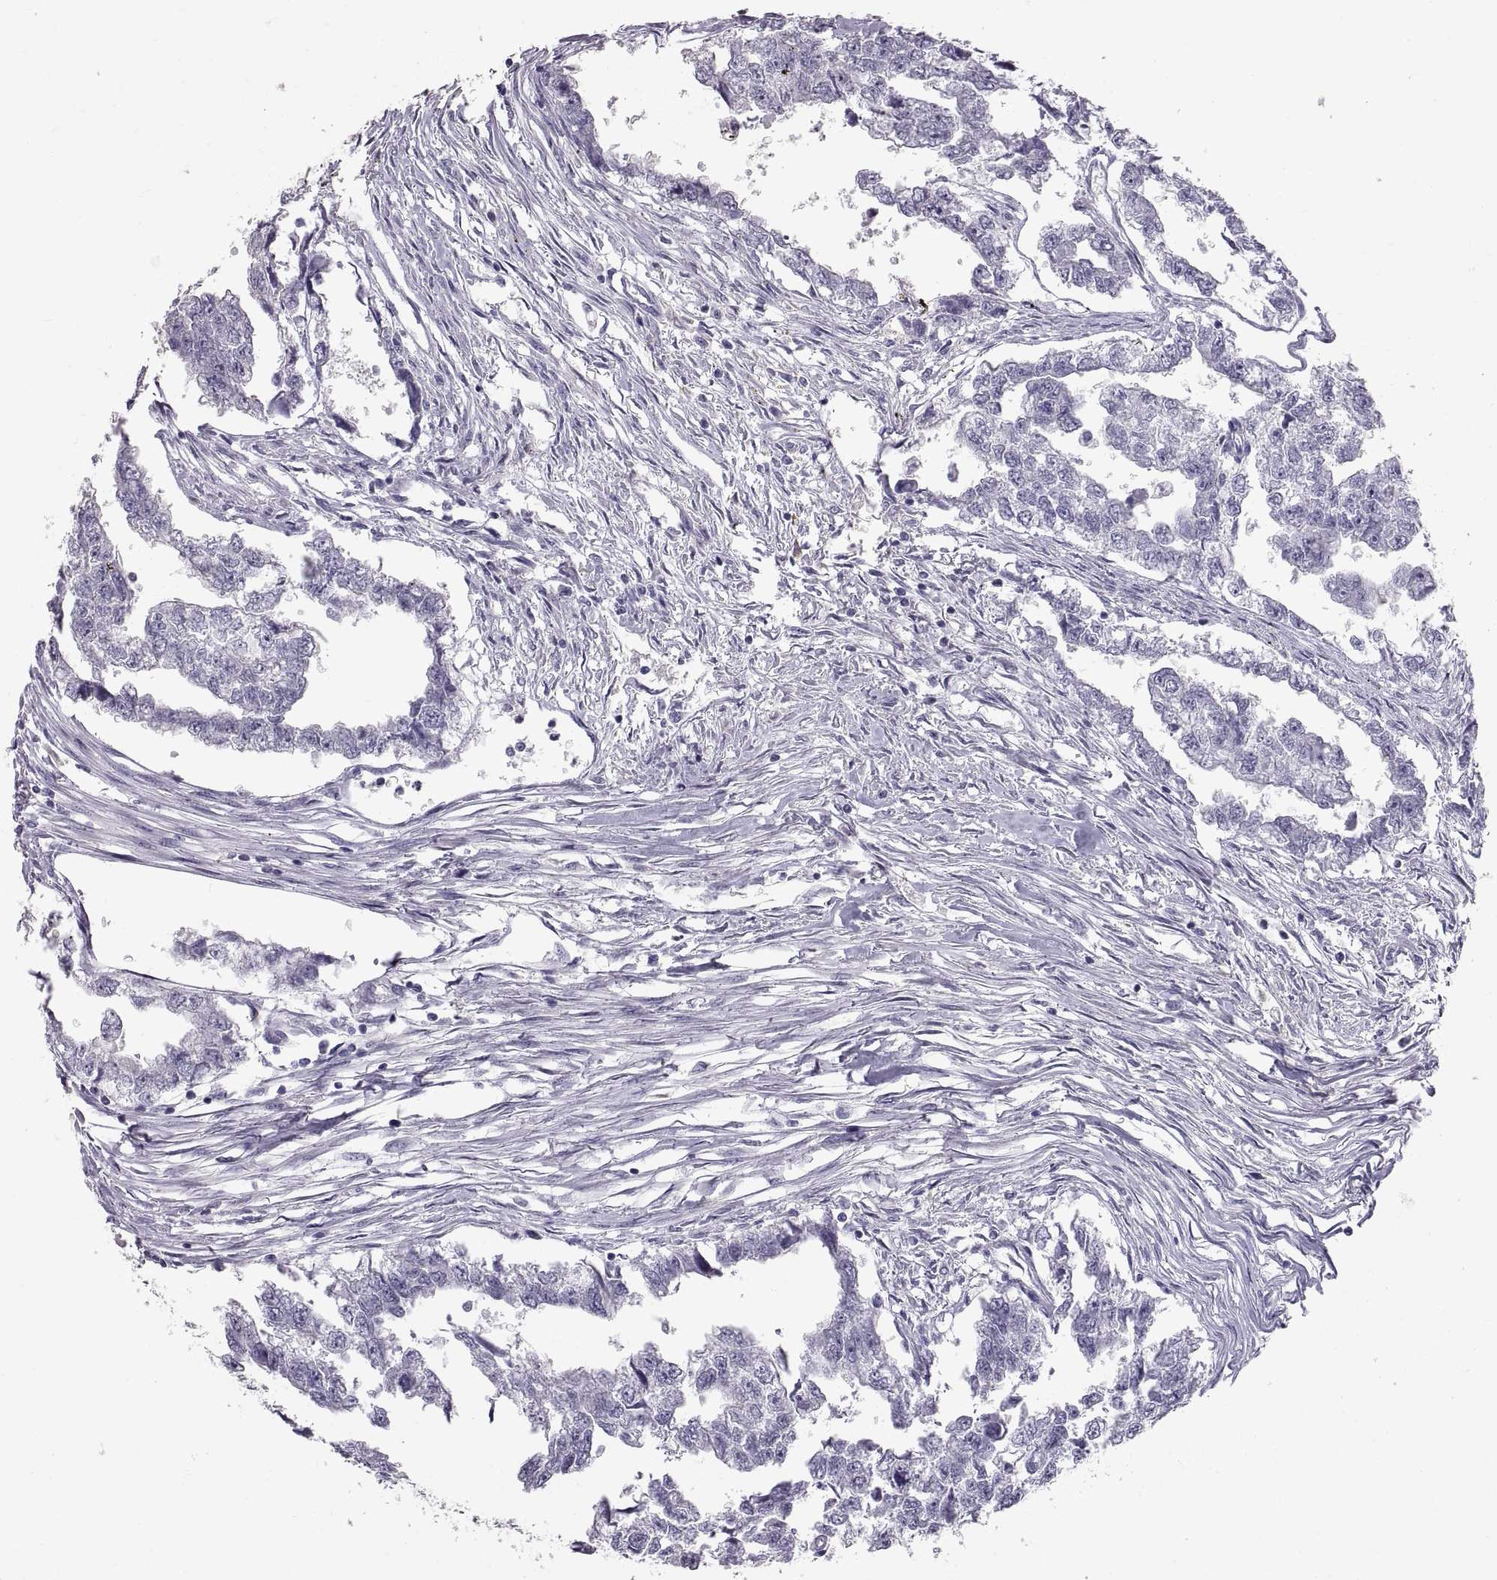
{"staining": {"intensity": "negative", "quantity": "none", "location": "none"}, "tissue": "testis cancer", "cell_type": "Tumor cells", "image_type": "cancer", "snomed": [{"axis": "morphology", "description": "Carcinoma, Embryonal, NOS"}, {"axis": "morphology", "description": "Teratoma, malignant, NOS"}, {"axis": "topography", "description": "Testis"}], "caption": "Immunohistochemical staining of malignant teratoma (testis) exhibits no significant positivity in tumor cells.", "gene": "SPACDR", "patient": {"sex": "male", "age": 44}}